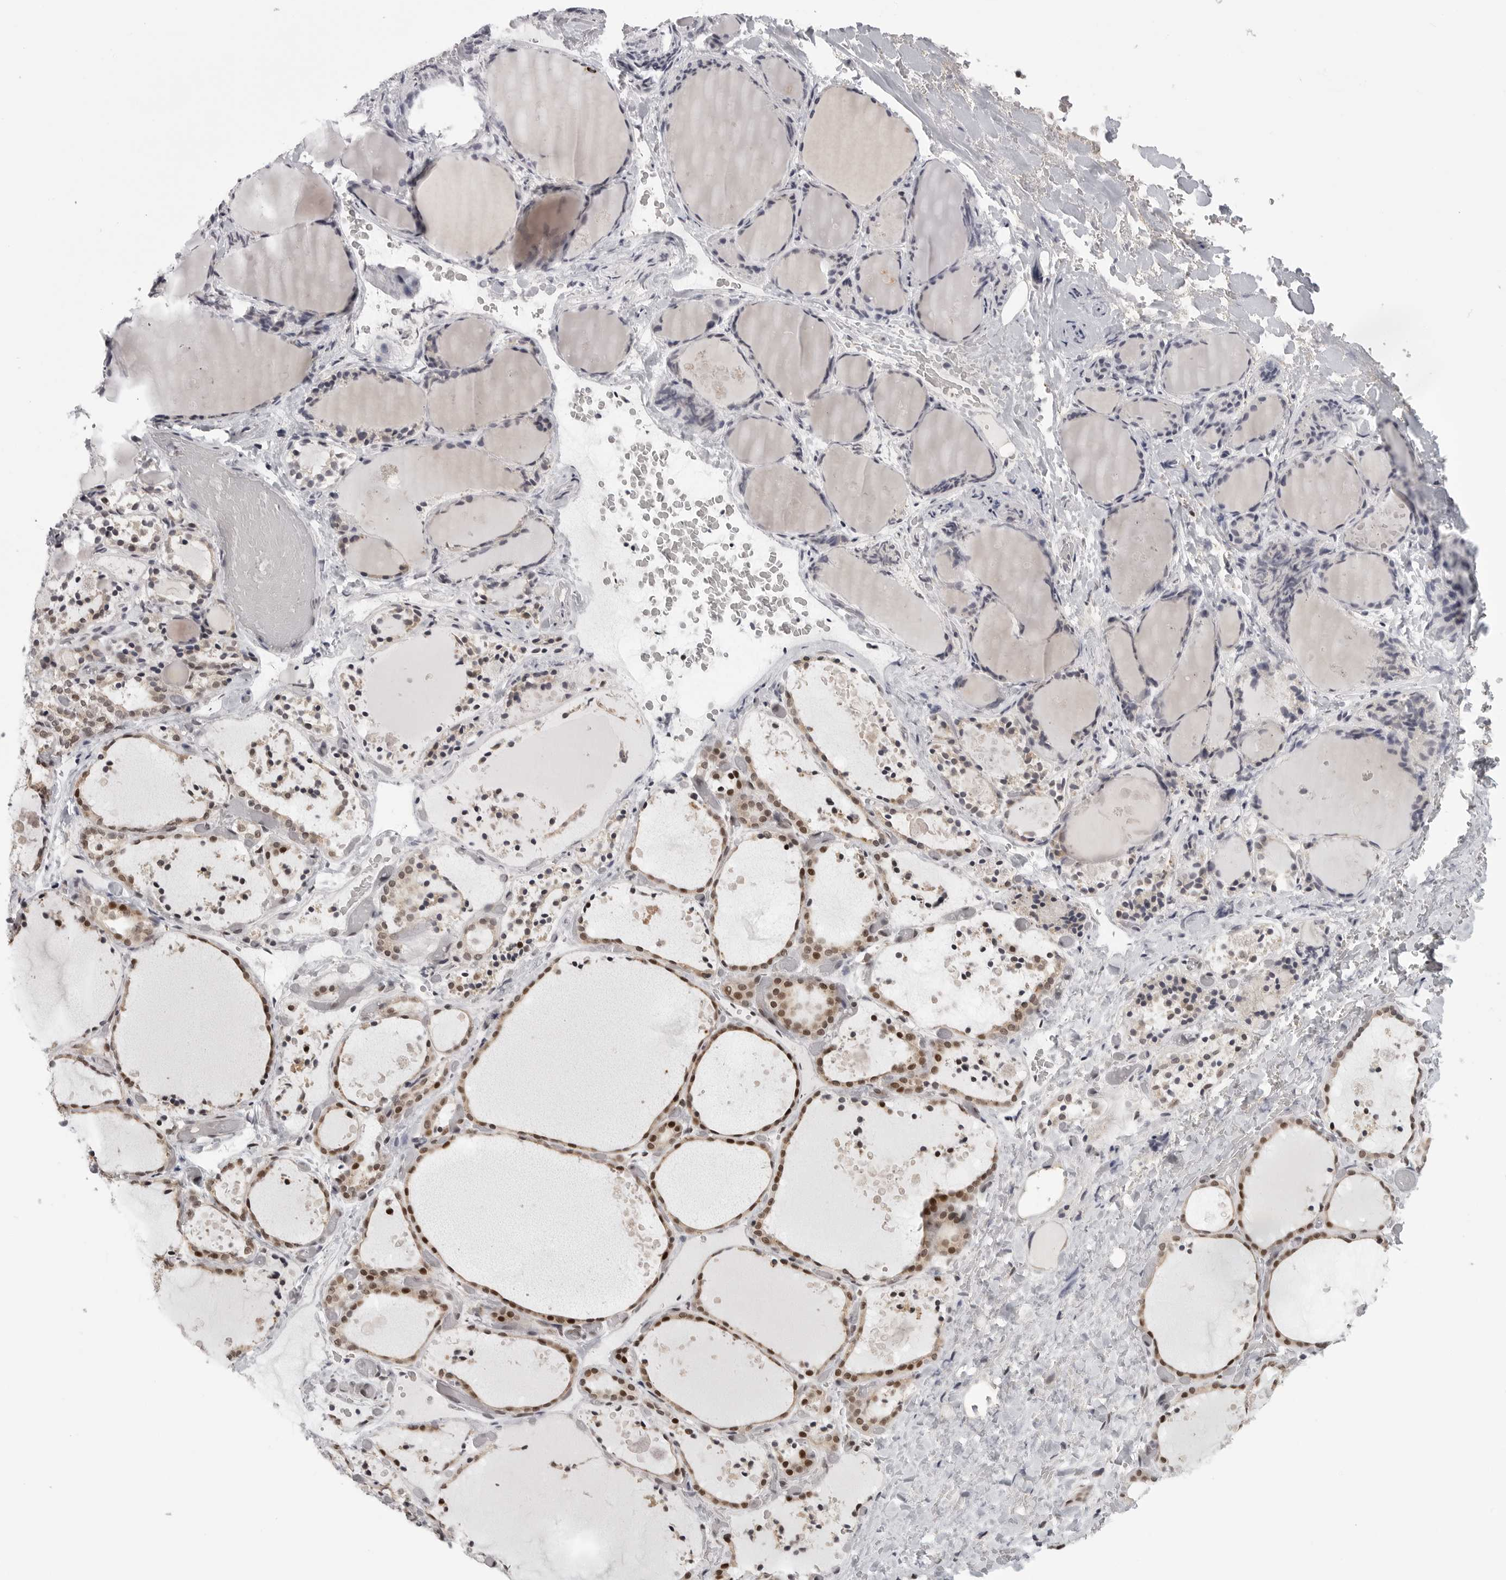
{"staining": {"intensity": "moderate", "quantity": ">75%", "location": "nuclear"}, "tissue": "thyroid gland", "cell_type": "Glandular cells", "image_type": "normal", "snomed": [{"axis": "morphology", "description": "Normal tissue, NOS"}, {"axis": "topography", "description": "Thyroid gland"}], "caption": "This is an image of IHC staining of unremarkable thyroid gland, which shows moderate staining in the nuclear of glandular cells.", "gene": "PRDM10", "patient": {"sex": "female", "age": 44}}